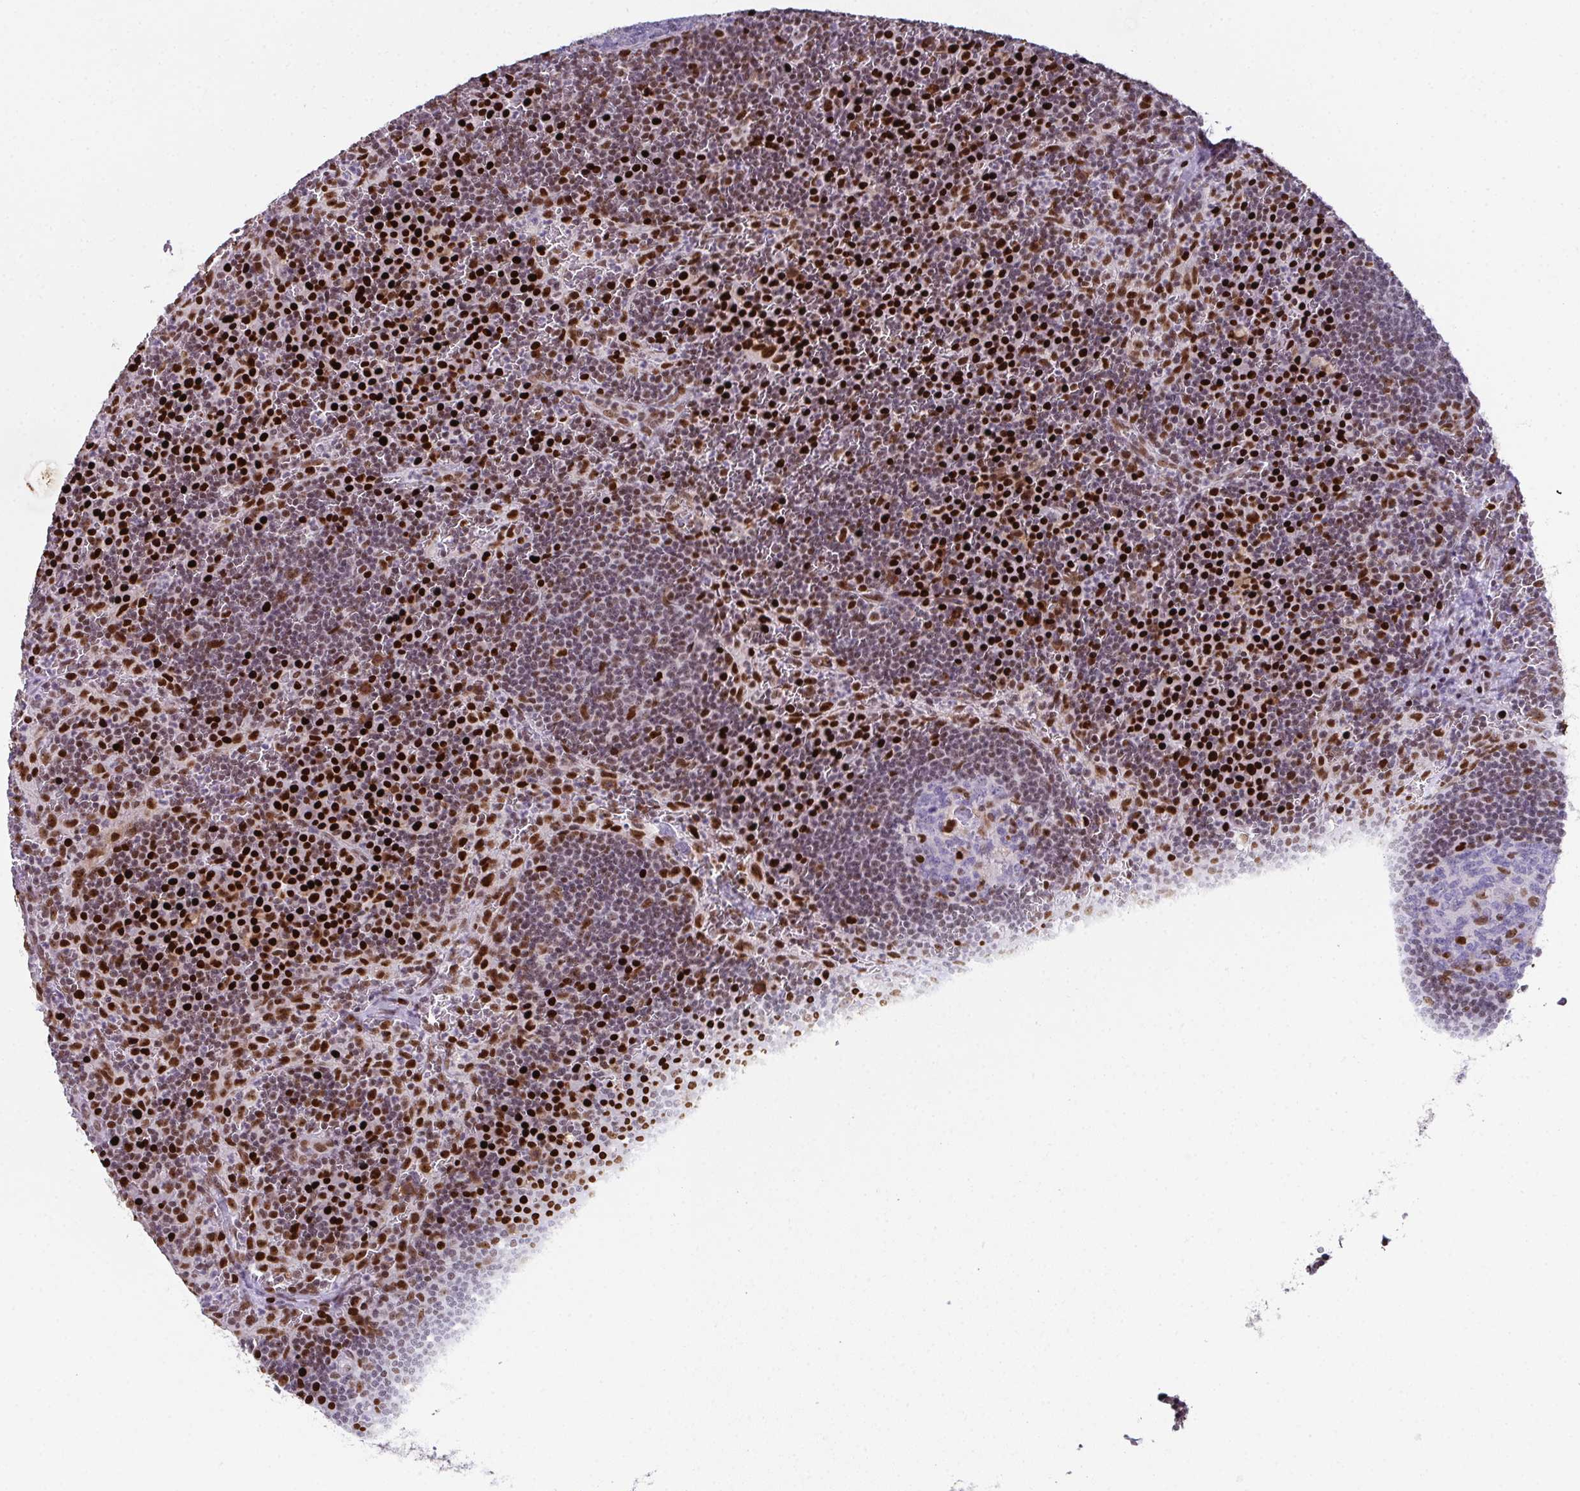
{"staining": {"intensity": "strong", "quantity": "<25%", "location": "nuclear"}, "tissue": "lymph node", "cell_type": "Germinal center cells", "image_type": "normal", "snomed": [{"axis": "morphology", "description": "Normal tissue, NOS"}, {"axis": "topography", "description": "Lymph node"}], "caption": "Brown immunohistochemical staining in benign lymph node reveals strong nuclear positivity in about <25% of germinal center cells.", "gene": "RB1", "patient": {"sex": "male", "age": 67}}